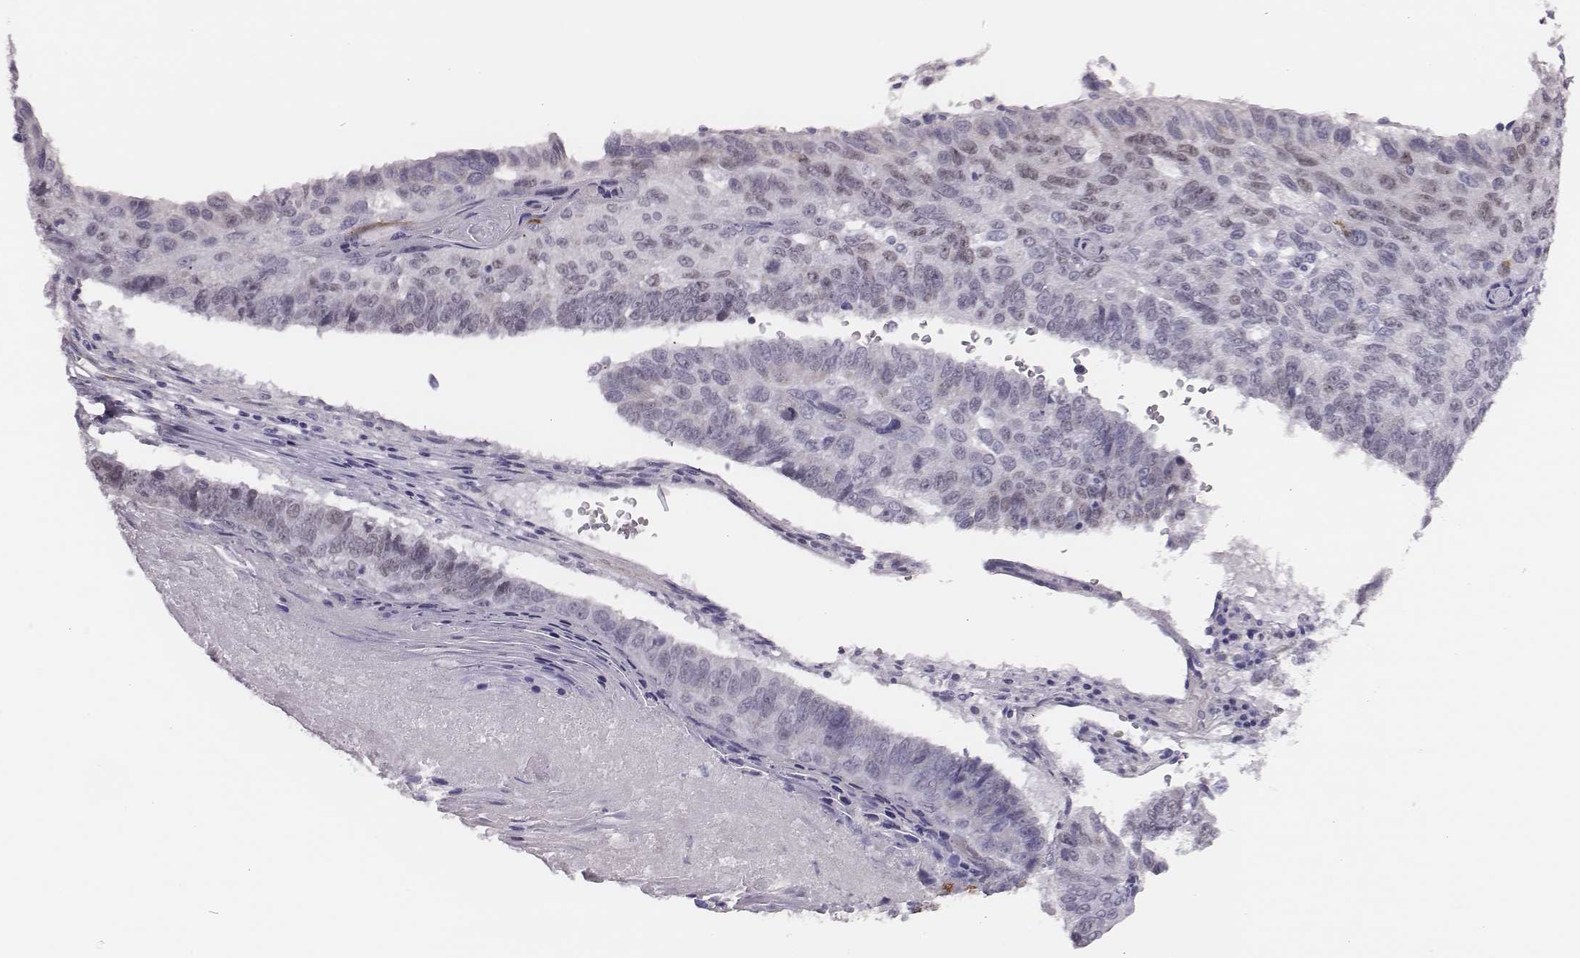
{"staining": {"intensity": "negative", "quantity": "none", "location": "none"}, "tissue": "lung cancer", "cell_type": "Tumor cells", "image_type": "cancer", "snomed": [{"axis": "morphology", "description": "Squamous cell carcinoma, NOS"}, {"axis": "topography", "description": "Lung"}], "caption": "There is no significant expression in tumor cells of squamous cell carcinoma (lung).", "gene": "SCML2", "patient": {"sex": "male", "age": 73}}